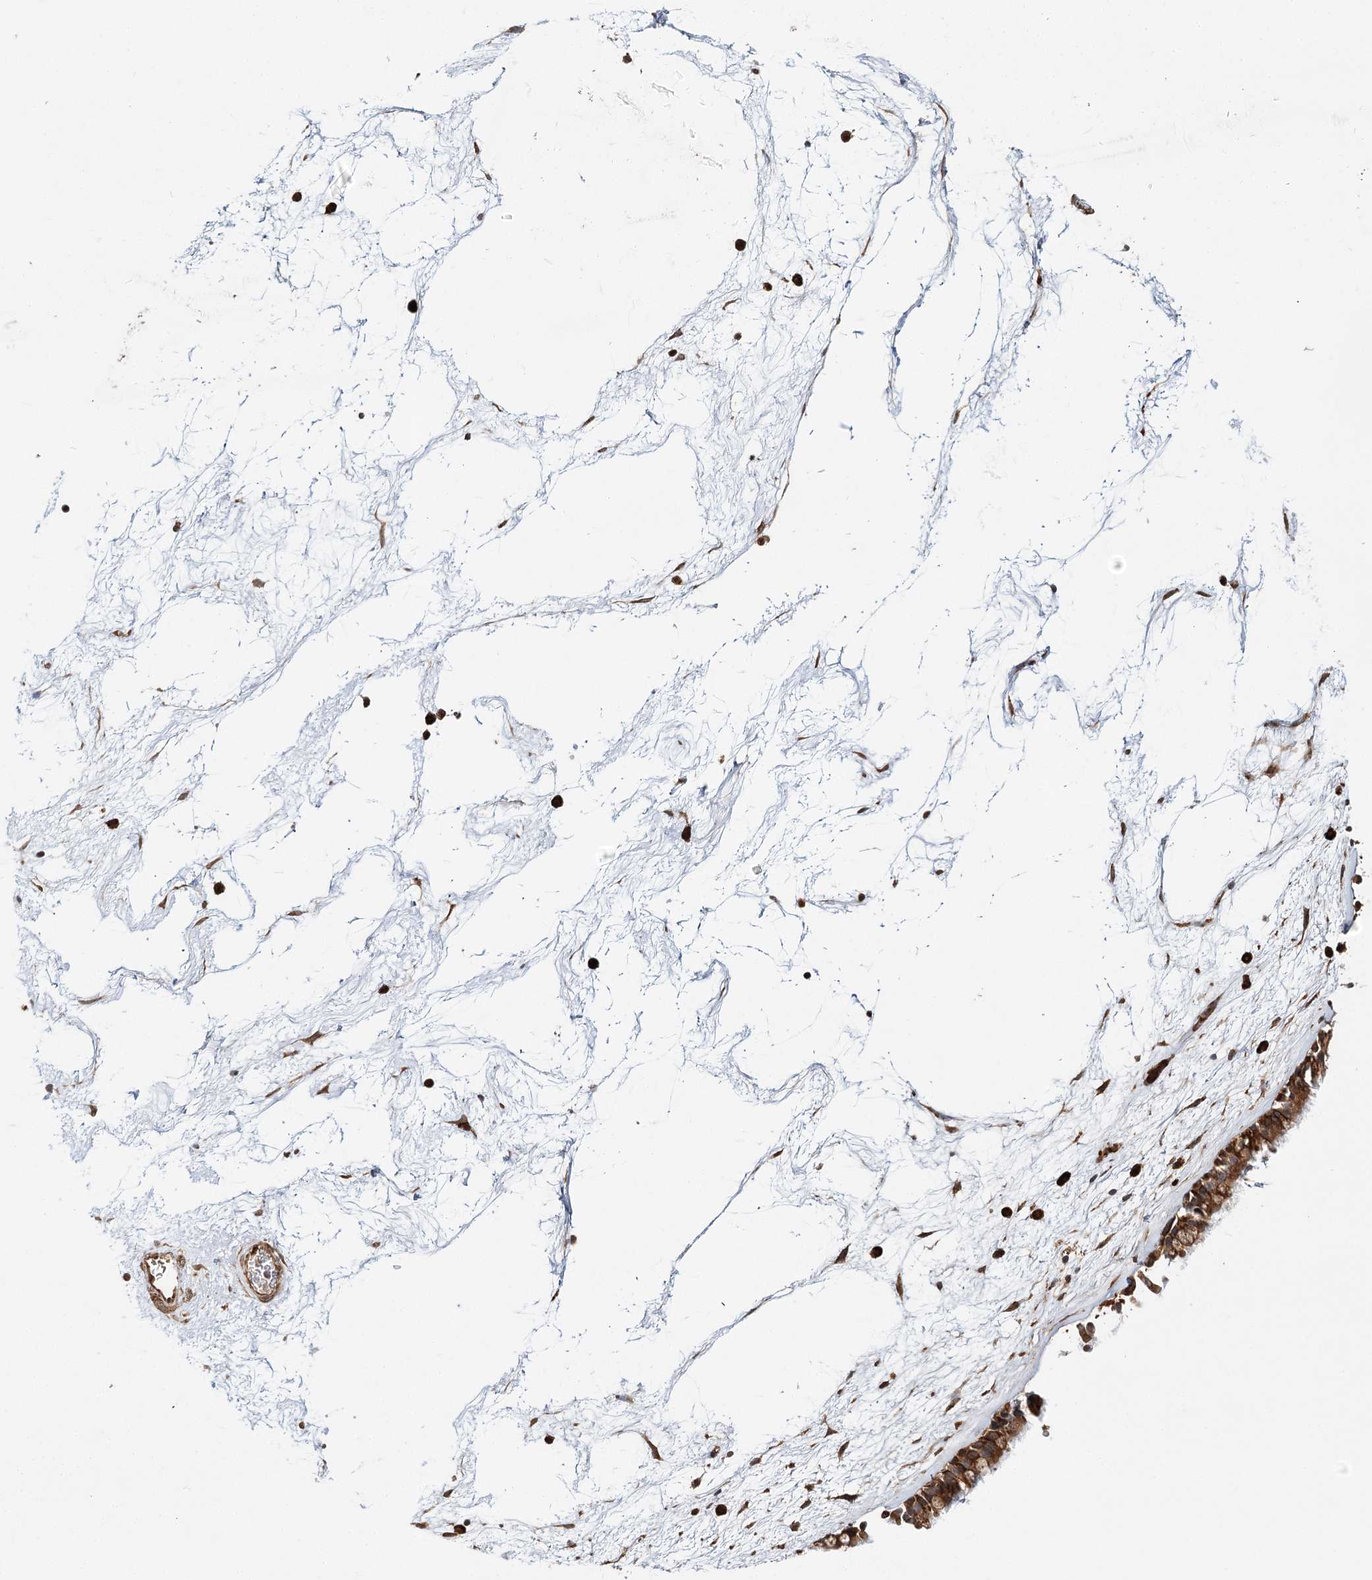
{"staining": {"intensity": "strong", "quantity": ">75%", "location": "cytoplasmic/membranous"}, "tissue": "nasopharynx", "cell_type": "Respiratory epithelial cells", "image_type": "normal", "snomed": [{"axis": "morphology", "description": "Normal tissue, NOS"}, {"axis": "morphology", "description": "Inflammation, NOS"}, {"axis": "topography", "description": "Nasopharynx"}], "caption": "Protein positivity by IHC demonstrates strong cytoplasmic/membranous positivity in approximately >75% of respiratory epithelial cells in normal nasopharynx. The staining is performed using DAB brown chromogen to label protein expression. The nuclei are counter-stained blue using hematoxylin.", "gene": "DNAJB14", "patient": {"sex": "male", "age": 48}}